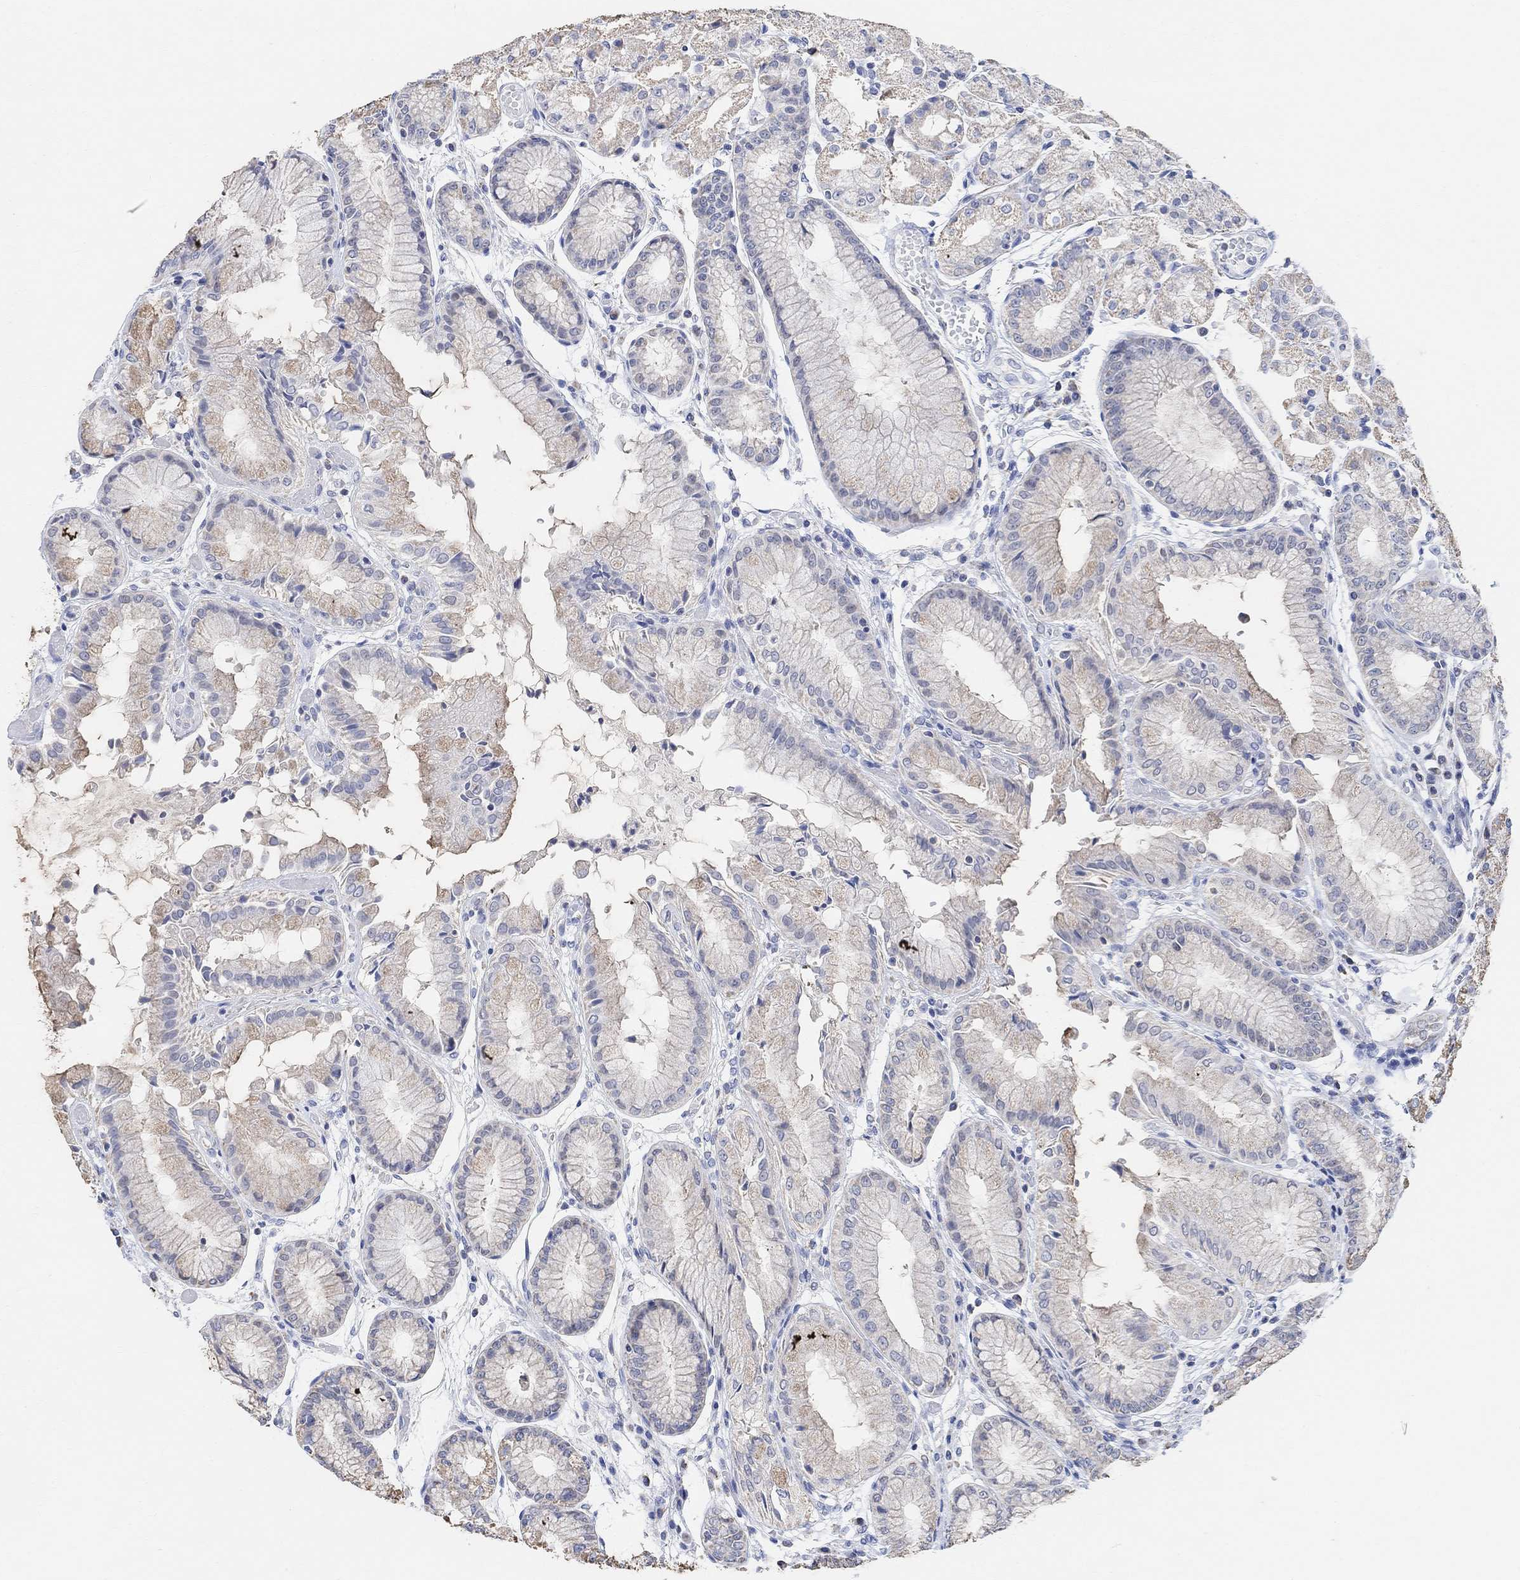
{"staining": {"intensity": "weak", "quantity": "25%-75%", "location": "cytoplasmic/membranous"}, "tissue": "stomach", "cell_type": "Glandular cells", "image_type": "normal", "snomed": [{"axis": "morphology", "description": "Normal tissue, NOS"}, {"axis": "topography", "description": "Stomach, upper"}], "caption": "Weak cytoplasmic/membranous expression for a protein is appreciated in approximately 25%-75% of glandular cells of benign stomach using immunohistochemistry (IHC).", "gene": "SYT12", "patient": {"sex": "male", "age": 72}}